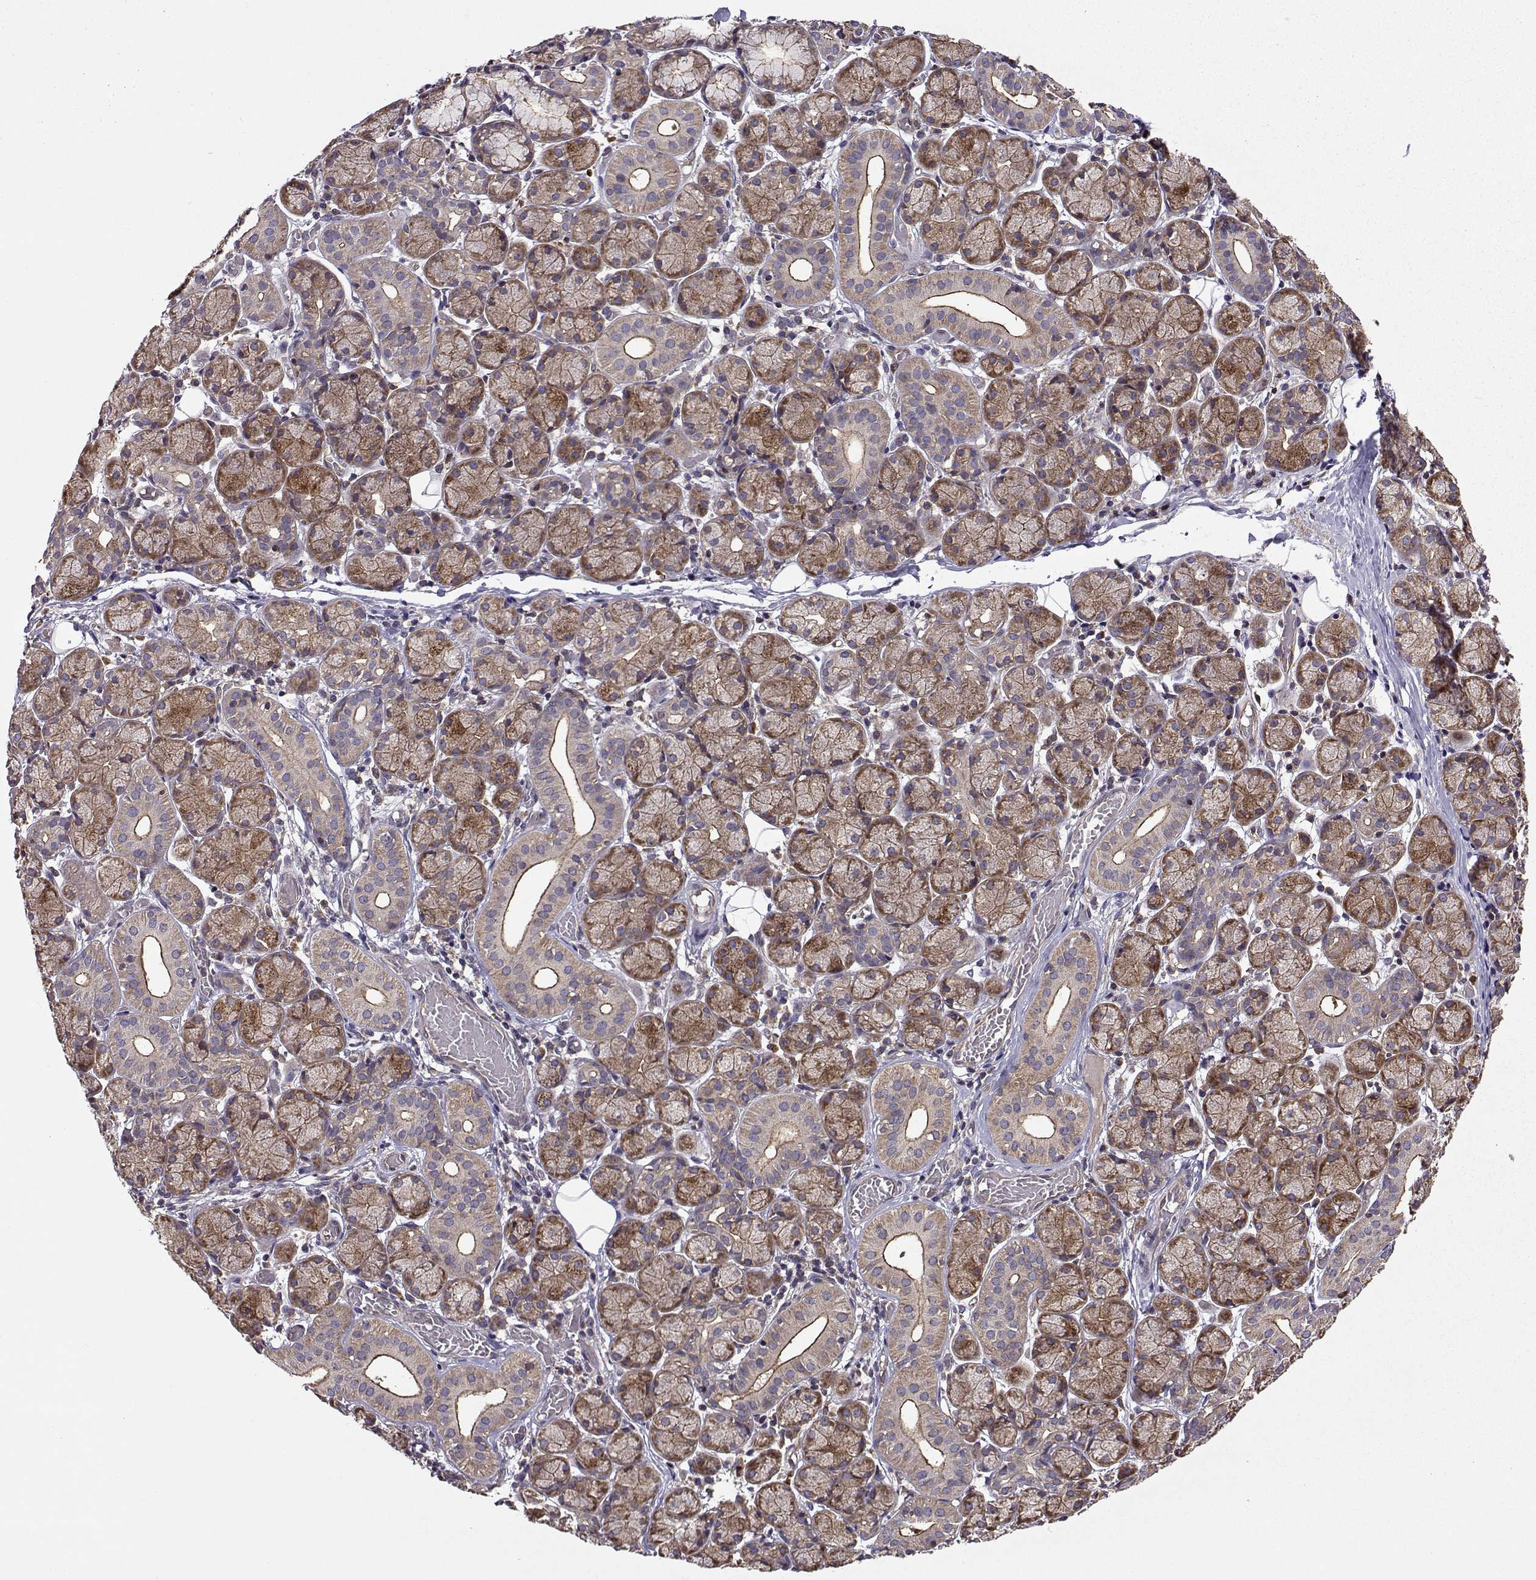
{"staining": {"intensity": "strong", "quantity": "25%-75%", "location": "cytoplasmic/membranous"}, "tissue": "salivary gland", "cell_type": "Glandular cells", "image_type": "normal", "snomed": [{"axis": "morphology", "description": "Normal tissue, NOS"}, {"axis": "topography", "description": "Salivary gland"}, {"axis": "topography", "description": "Peripheral nerve tissue"}], "caption": "Salivary gland stained for a protein (brown) exhibits strong cytoplasmic/membranous positive expression in about 25%-75% of glandular cells.", "gene": "ITGB8", "patient": {"sex": "female", "age": 24}}